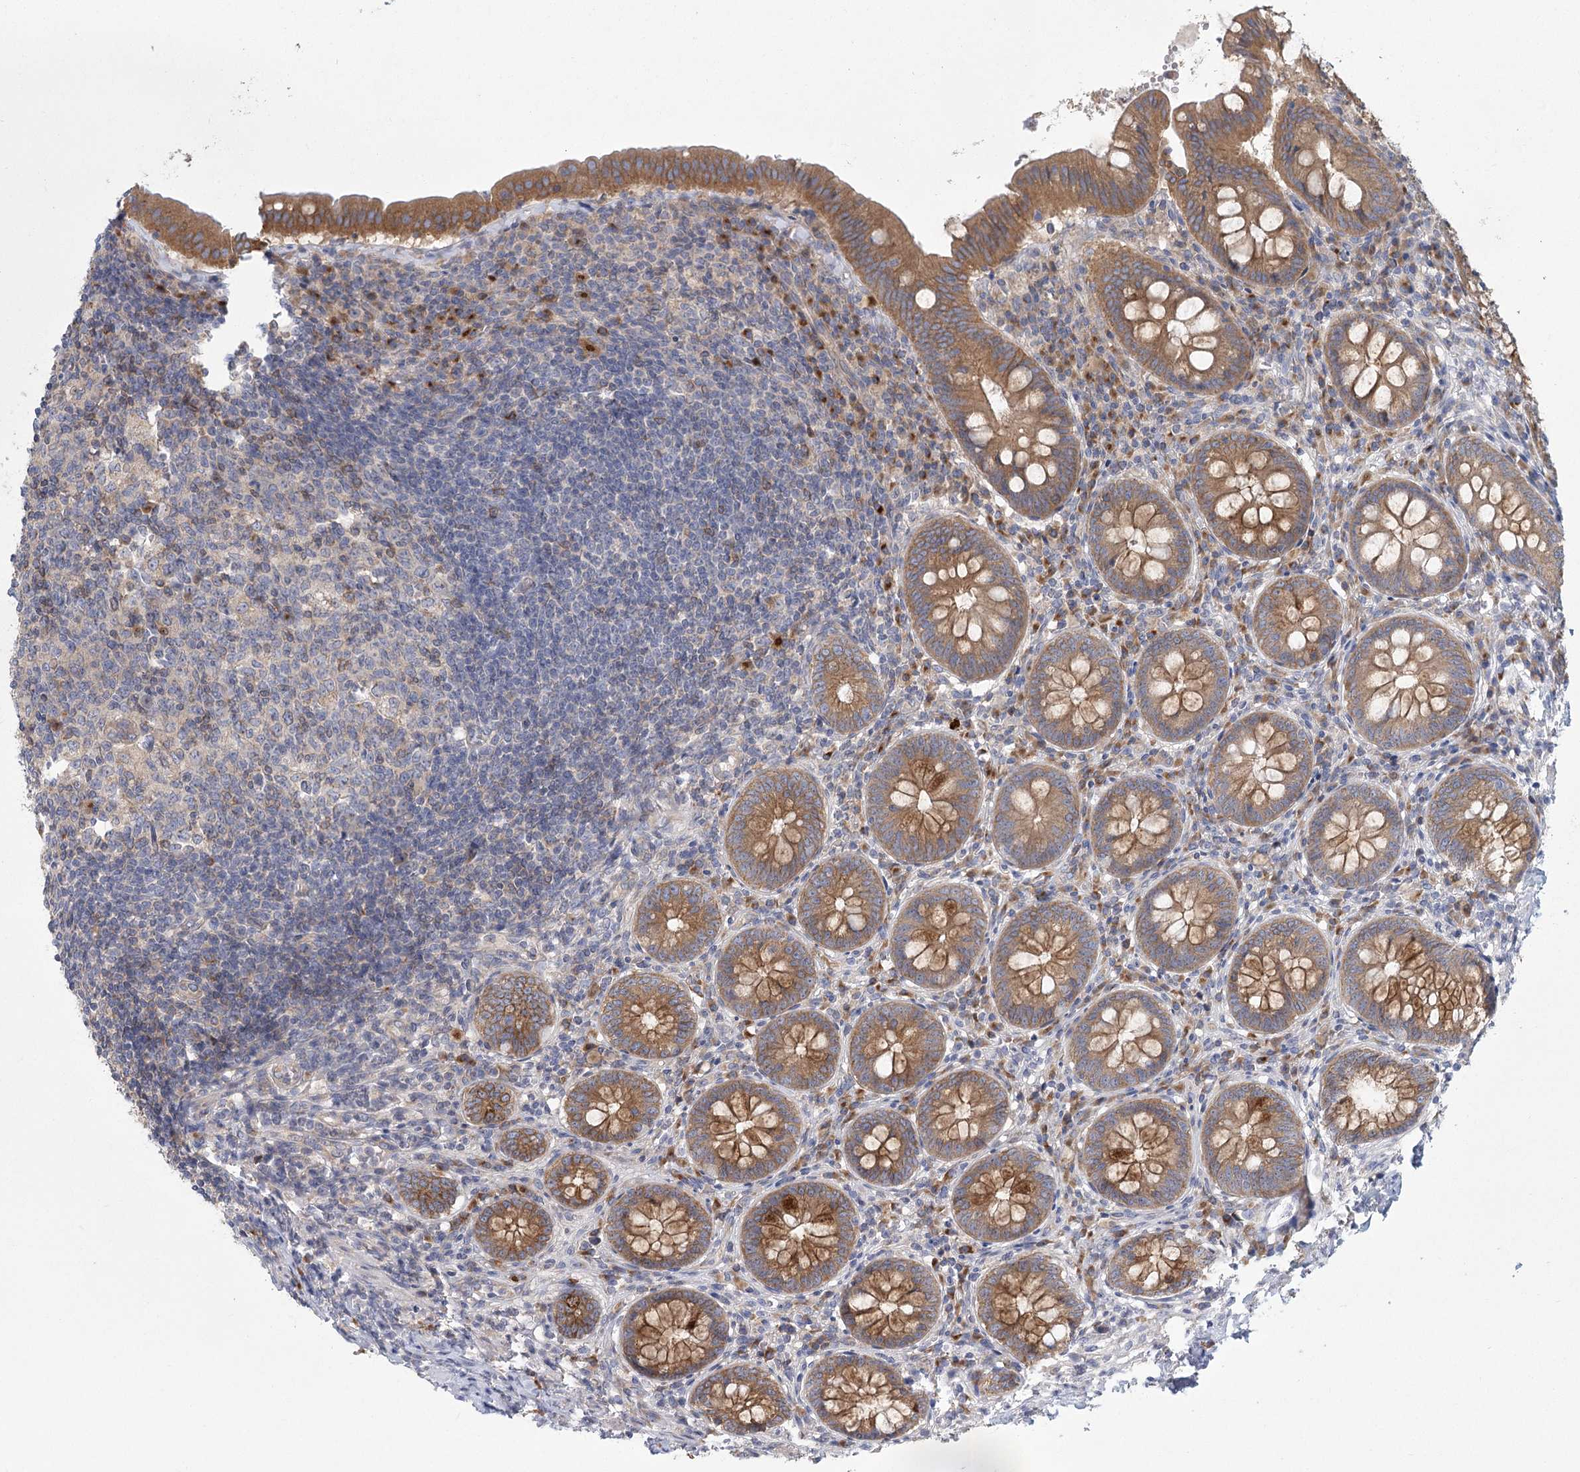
{"staining": {"intensity": "moderate", "quantity": ">75%", "location": "cytoplasmic/membranous"}, "tissue": "appendix", "cell_type": "Glandular cells", "image_type": "normal", "snomed": [{"axis": "morphology", "description": "Normal tissue, NOS"}, {"axis": "topography", "description": "Appendix"}], "caption": "Human appendix stained with a protein marker displays moderate staining in glandular cells.", "gene": "CNTLN", "patient": {"sex": "female", "age": 54}}